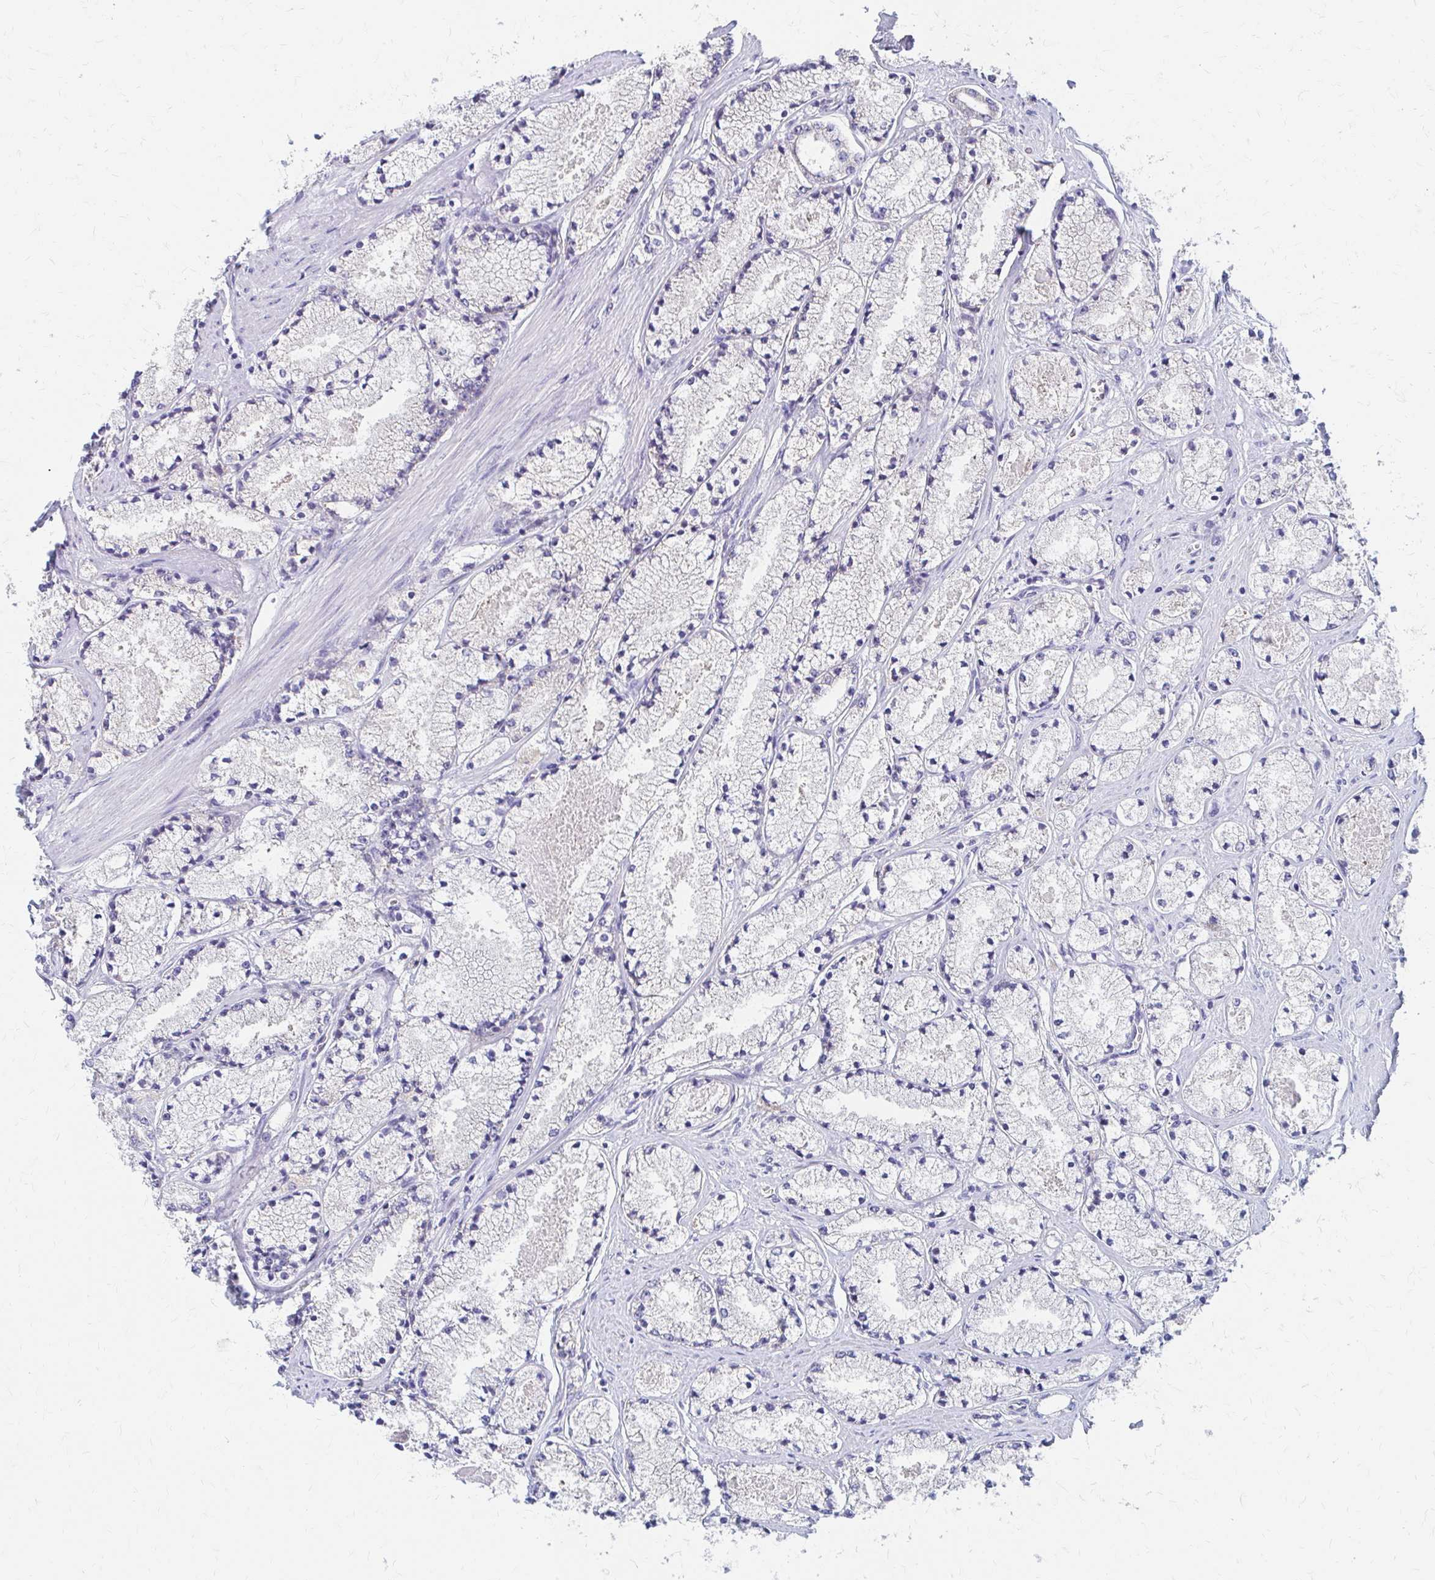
{"staining": {"intensity": "negative", "quantity": "none", "location": "none"}, "tissue": "prostate cancer", "cell_type": "Tumor cells", "image_type": "cancer", "snomed": [{"axis": "morphology", "description": "Adenocarcinoma, High grade"}, {"axis": "topography", "description": "Prostate"}], "caption": "Human prostate cancer (adenocarcinoma (high-grade)) stained for a protein using immunohistochemistry (IHC) reveals no expression in tumor cells.", "gene": "RPL27A", "patient": {"sex": "male", "age": 63}}